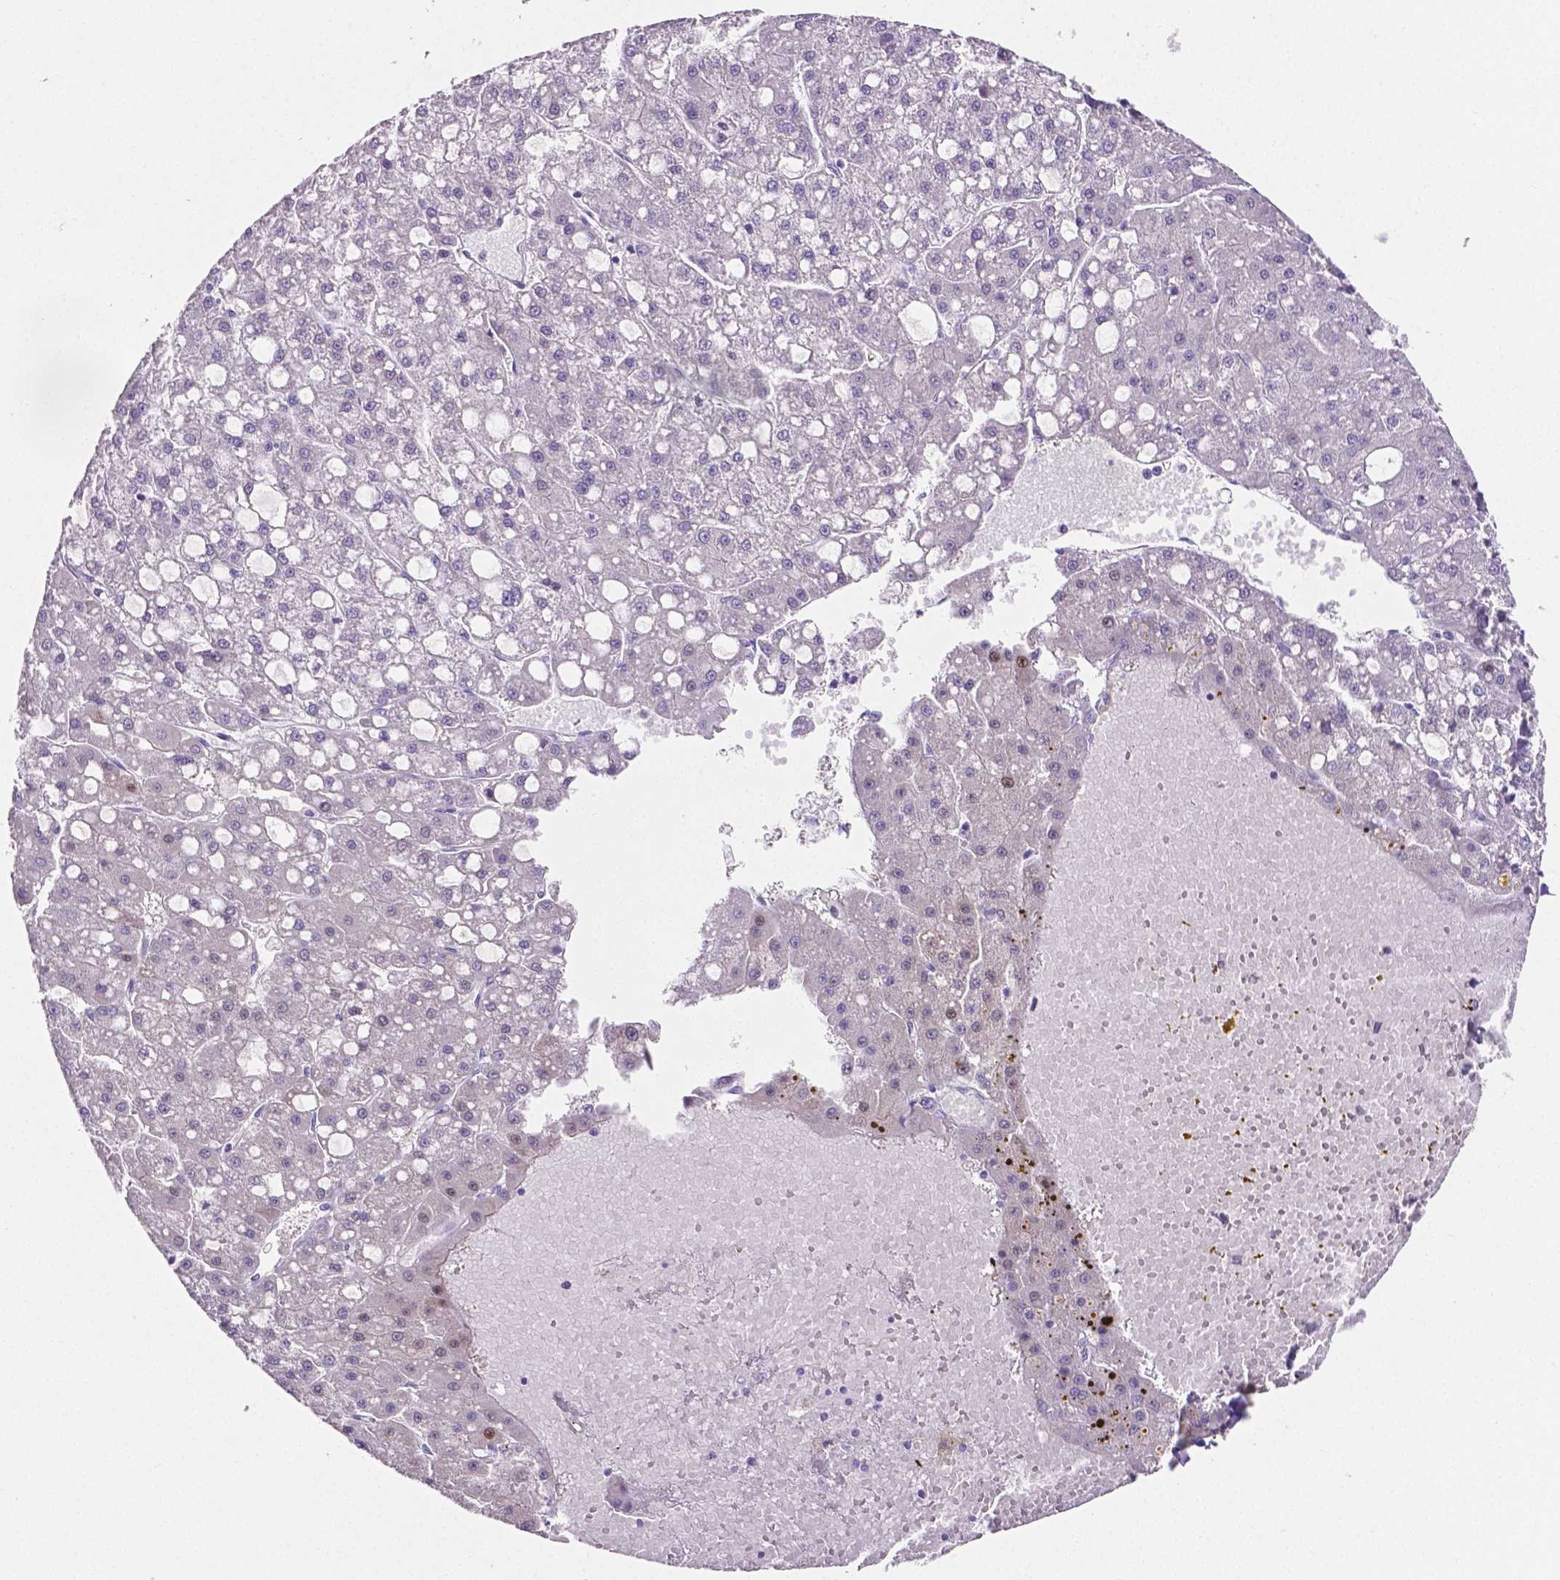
{"staining": {"intensity": "negative", "quantity": "none", "location": "none"}, "tissue": "liver cancer", "cell_type": "Tumor cells", "image_type": "cancer", "snomed": [{"axis": "morphology", "description": "Carcinoma, Hepatocellular, NOS"}, {"axis": "topography", "description": "Liver"}], "caption": "IHC photomicrograph of neoplastic tissue: human liver cancer (hepatocellular carcinoma) stained with DAB demonstrates no significant protein positivity in tumor cells. (DAB IHC with hematoxylin counter stain).", "gene": "SLC22A2", "patient": {"sex": "male", "age": 67}}